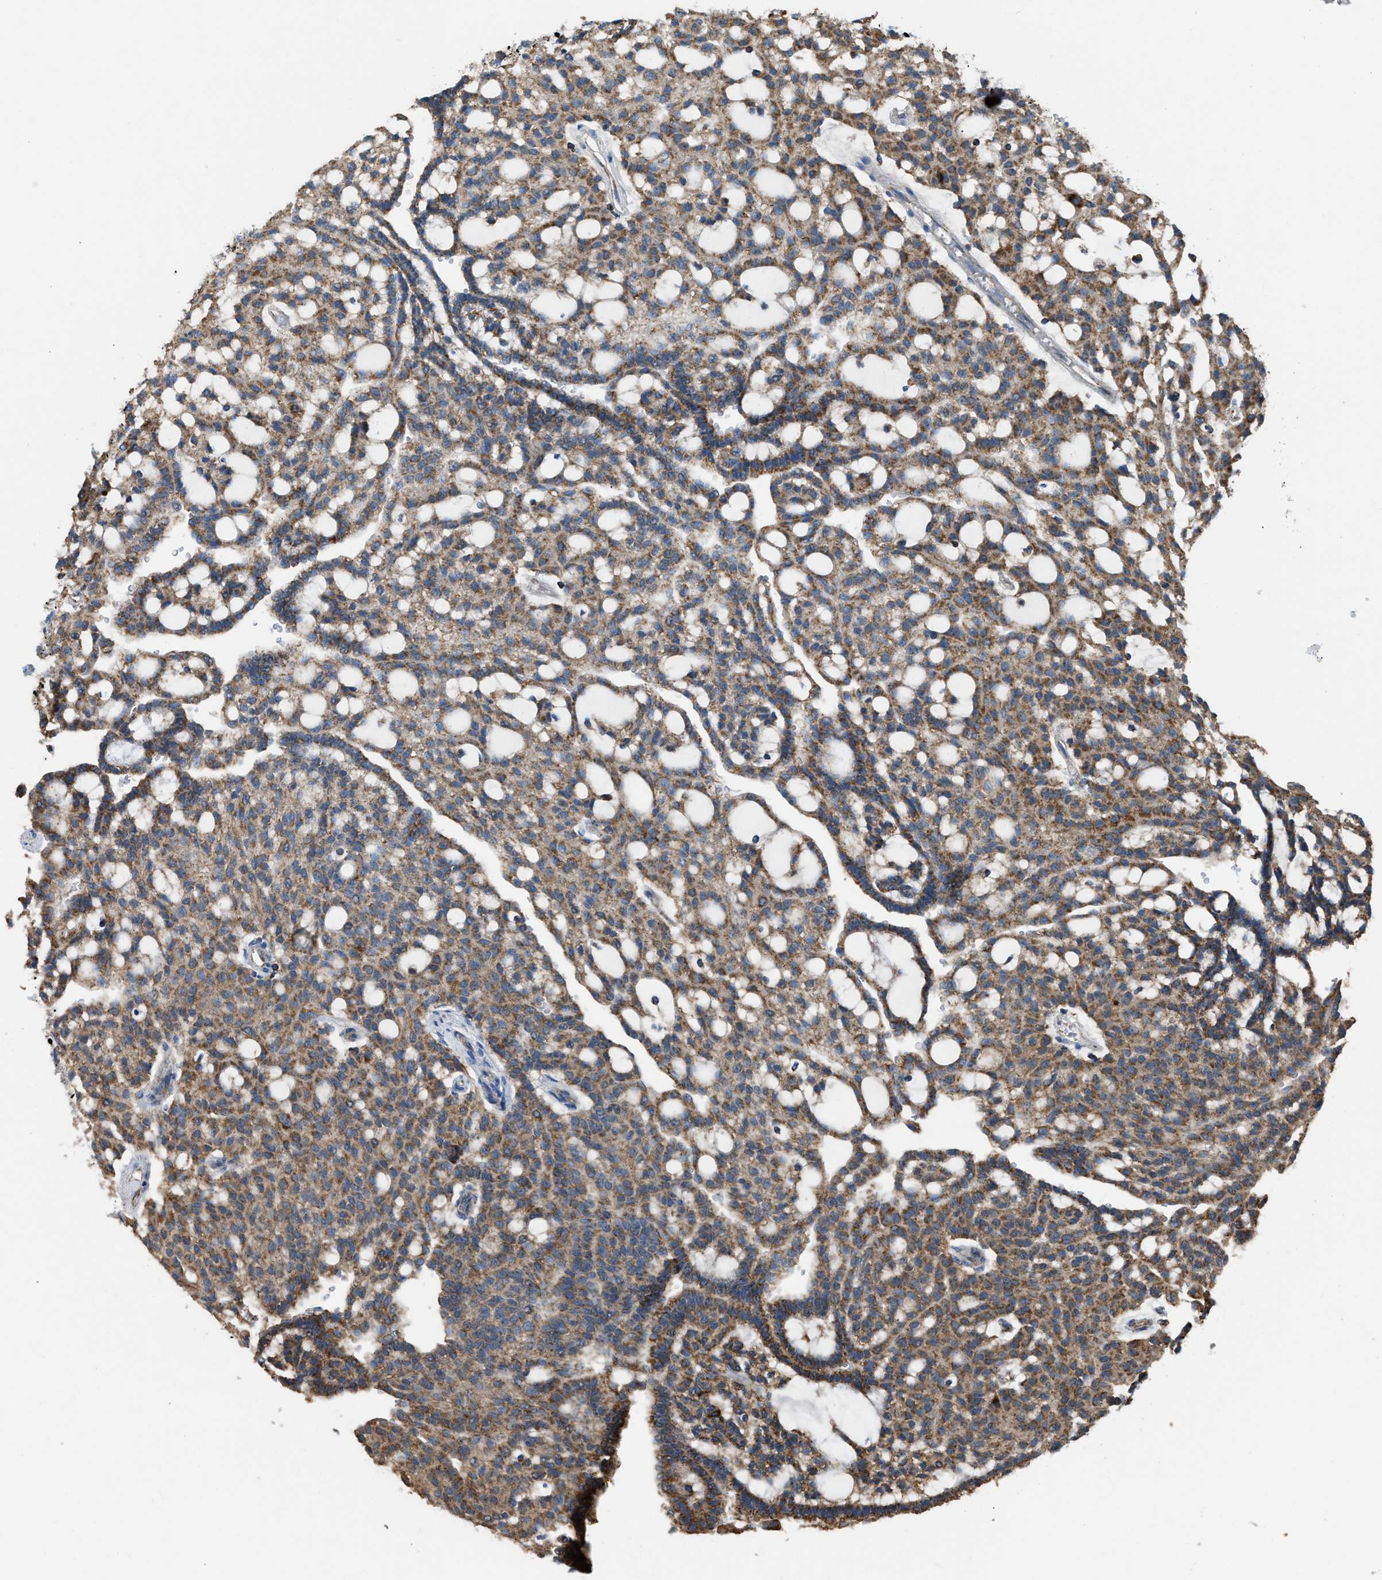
{"staining": {"intensity": "moderate", "quantity": ">75%", "location": "cytoplasmic/membranous"}, "tissue": "renal cancer", "cell_type": "Tumor cells", "image_type": "cancer", "snomed": [{"axis": "morphology", "description": "Adenocarcinoma, NOS"}, {"axis": "topography", "description": "Kidney"}], "caption": "Moderate cytoplasmic/membranous expression for a protein is appreciated in approximately >75% of tumor cells of adenocarcinoma (renal) using immunohistochemistry.", "gene": "ETFB", "patient": {"sex": "male", "age": 63}}